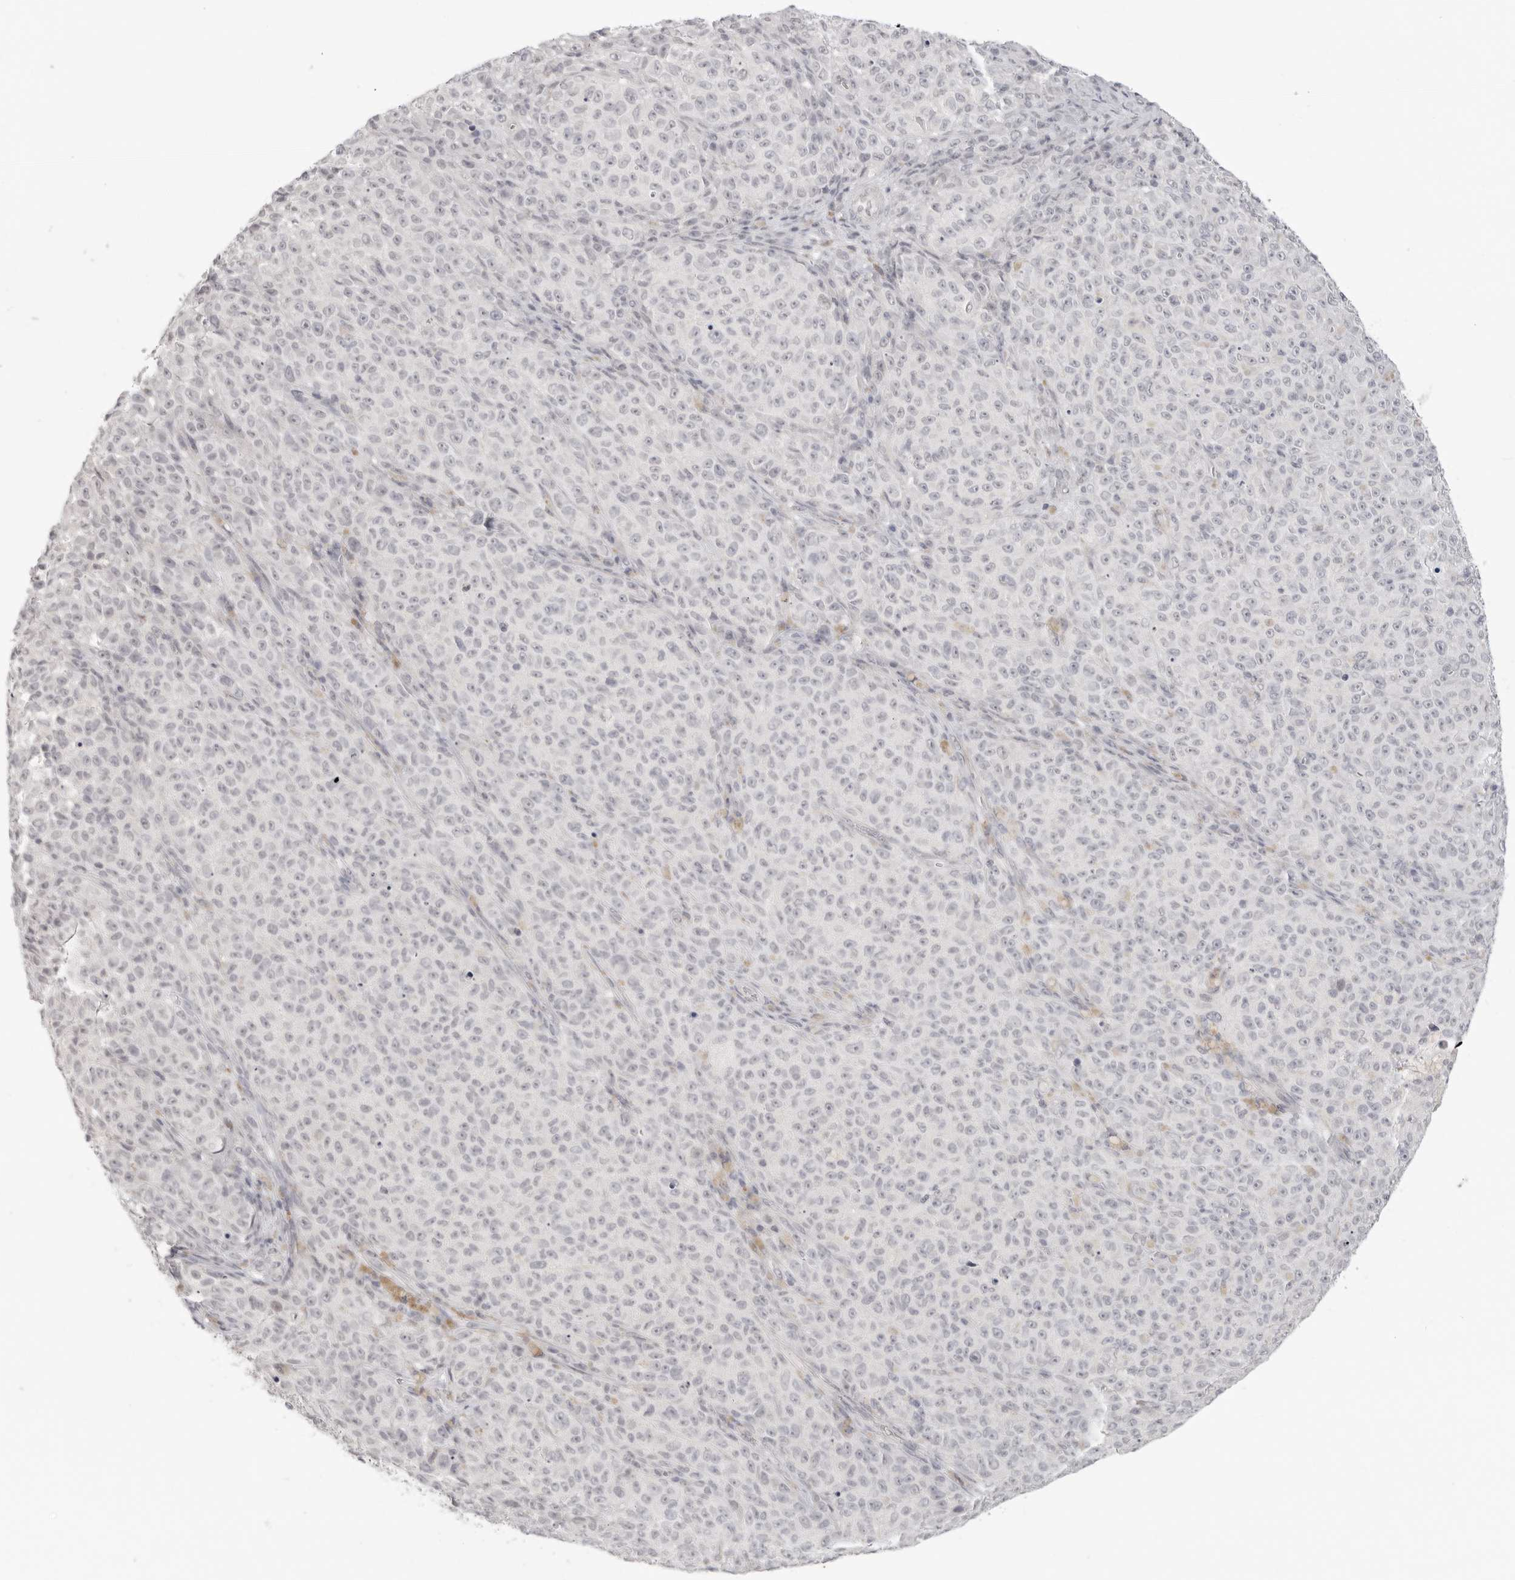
{"staining": {"intensity": "negative", "quantity": "none", "location": "none"}, "tissue": "melanoma", "cell_type": "Tumor cells", "image_type": "cancer", "snomed": [{"axis": "morphology", "description": "Malignant melanoma, NOS"}, {"axis": "topography", "description": "Skin"}], "caption": "DAB immunohistochemical staining of human melanoma reveals no significant staining in tumor cells. (DAB (3,3'-diaminobenzidine) IHC, high magnification).", "gene": "KLK11", "patient": {"sex": "female", "age": 82}}